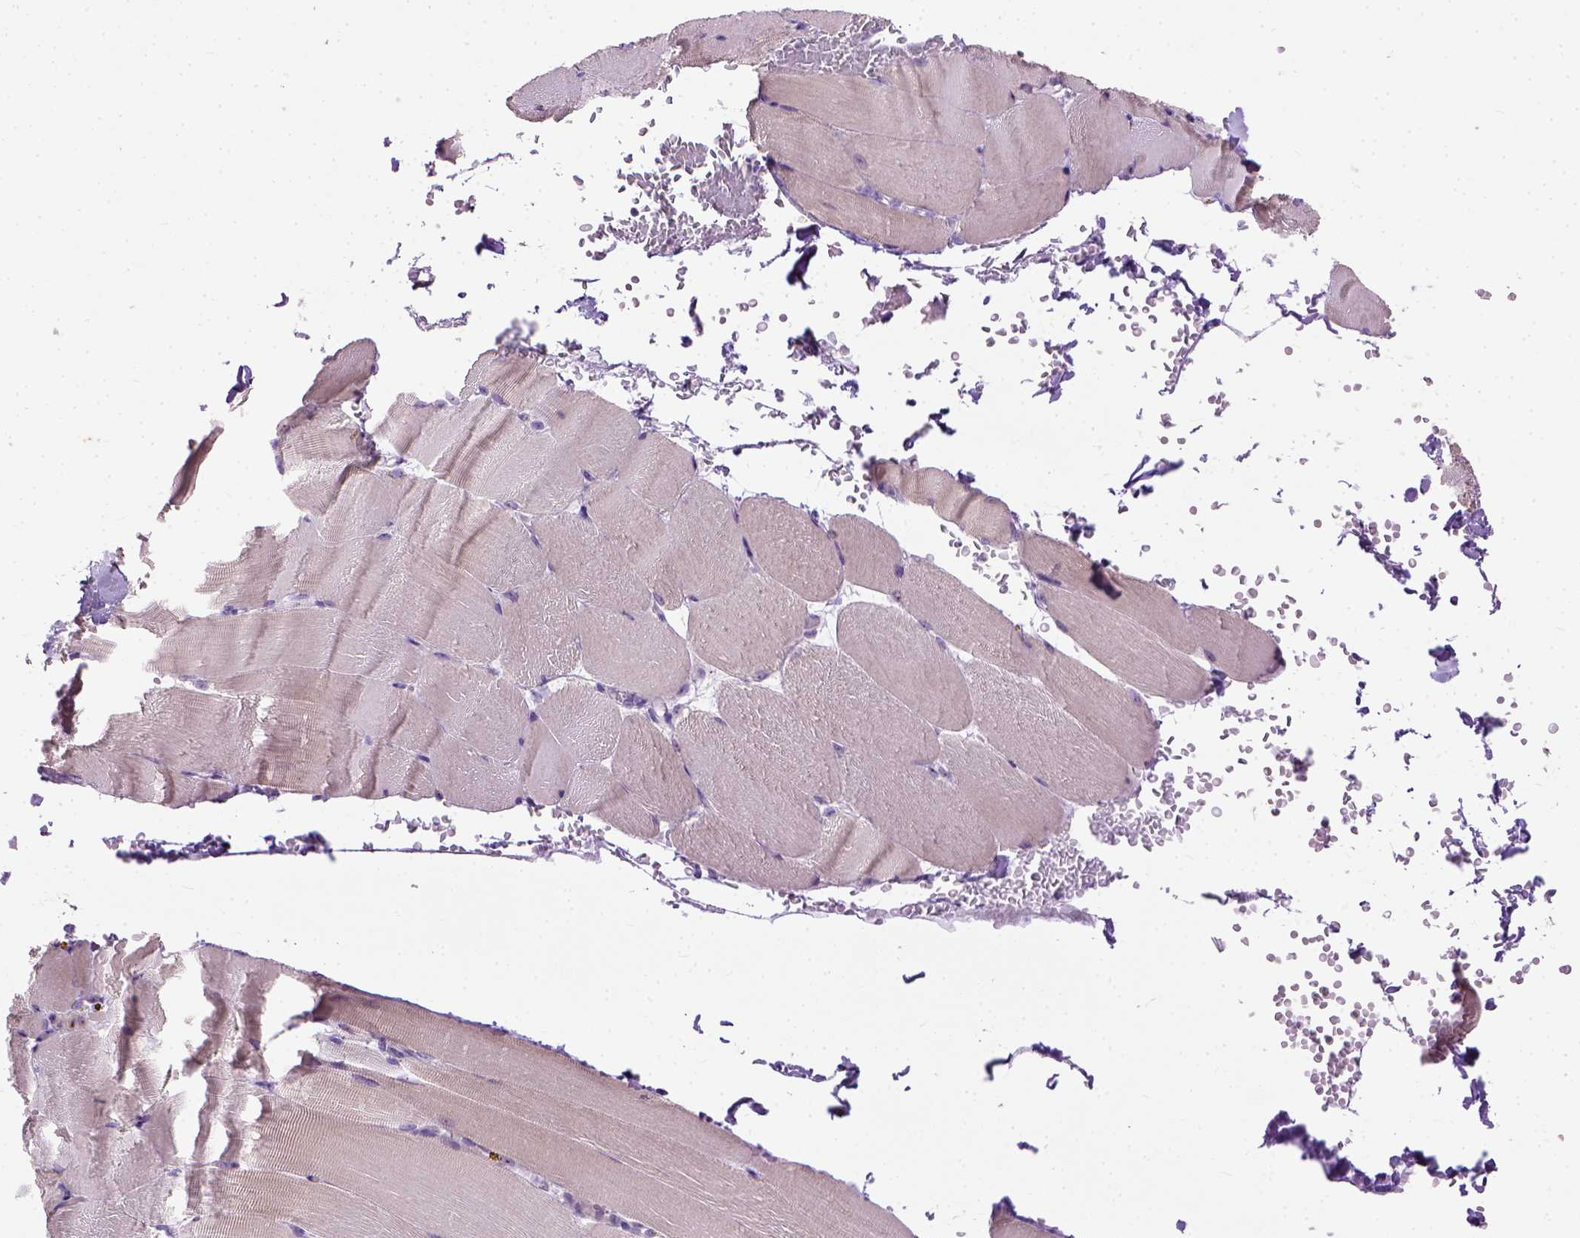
{"staining": {"intensity": "negative", "quantity": "none", "location": "none"}, "tissue": "skeletal muscle", "cell_type": "Myocytes", "image_type": "normal", "snomed": [{"axis": "morphology", "description": "Normal tissue, NOS"}, {"axis": "topography", "description": "Skeletal muscle"}], "caption": "Immunohistochemistry photomicrograph of benign skeletal muscle: skeletal muscle stained with DAB (3,3'-diaminobenzidine) reveals no significant protein positivity in myocytes.", "gene": "UTP4", "patient": {"sex": "female", "age": 37}}